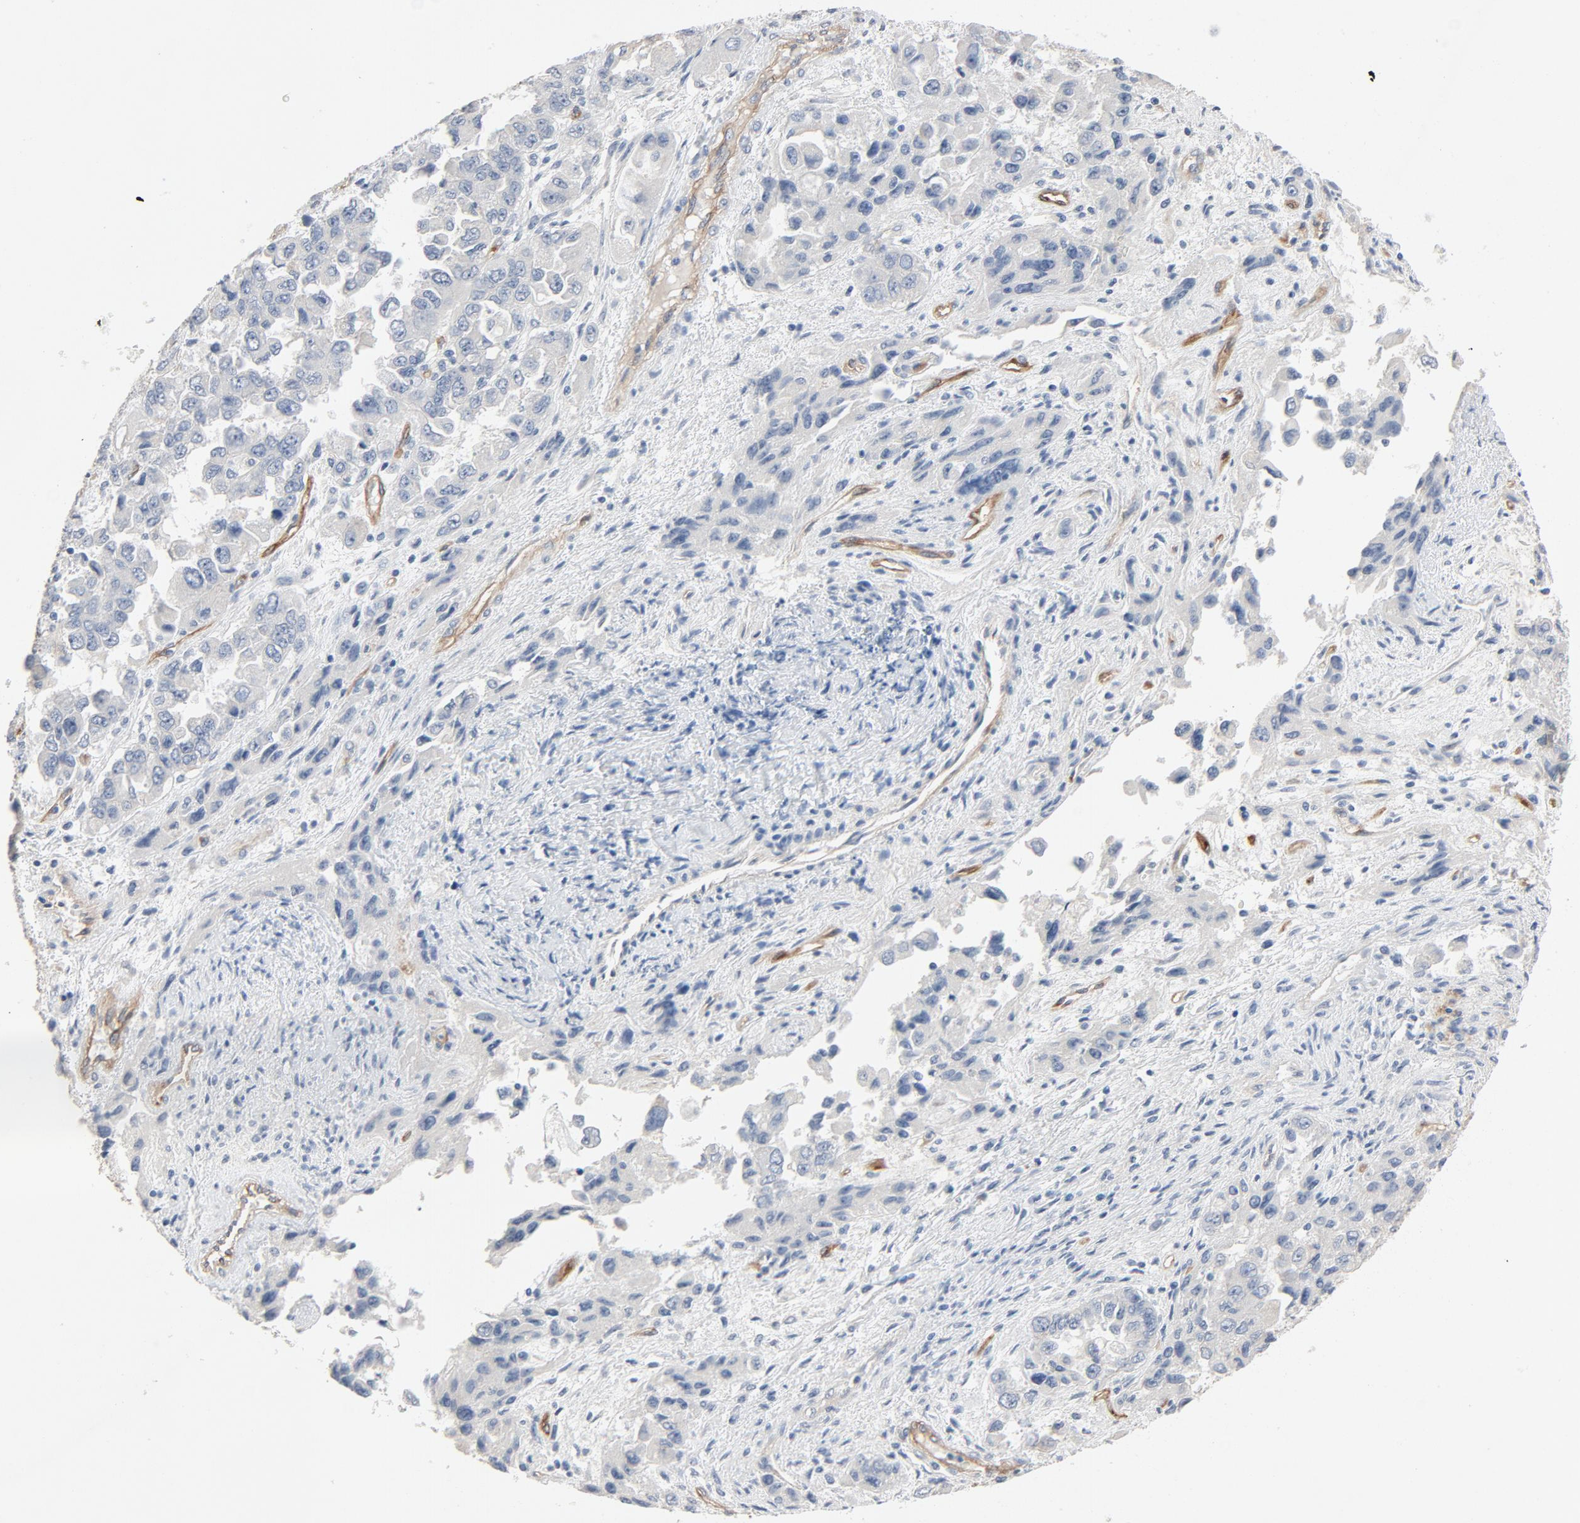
{"staining": {"intensity": "negative", "quantity": "none", "location": "none"}, "tissue": "ovarian cancer", "cell_type": "Tumor cells", "image_type": "cancer", "snomed": [{"axis": "morphology", "description": "Cystadenocarcinoma, serous, NOS"}, {"axis": "topography", "description": "Ovary"}], "caption": "An IHC histopathology image of ovarian serous cystadenocarcinoma is shown. There is no staining in tumor cells of ovarian serous cystadenocarcinoma. (Immunohistochemistry, brightfield microscopy, high magnification).", "gene": "KDR", "patient": {"sex": "female", "age": 84}}